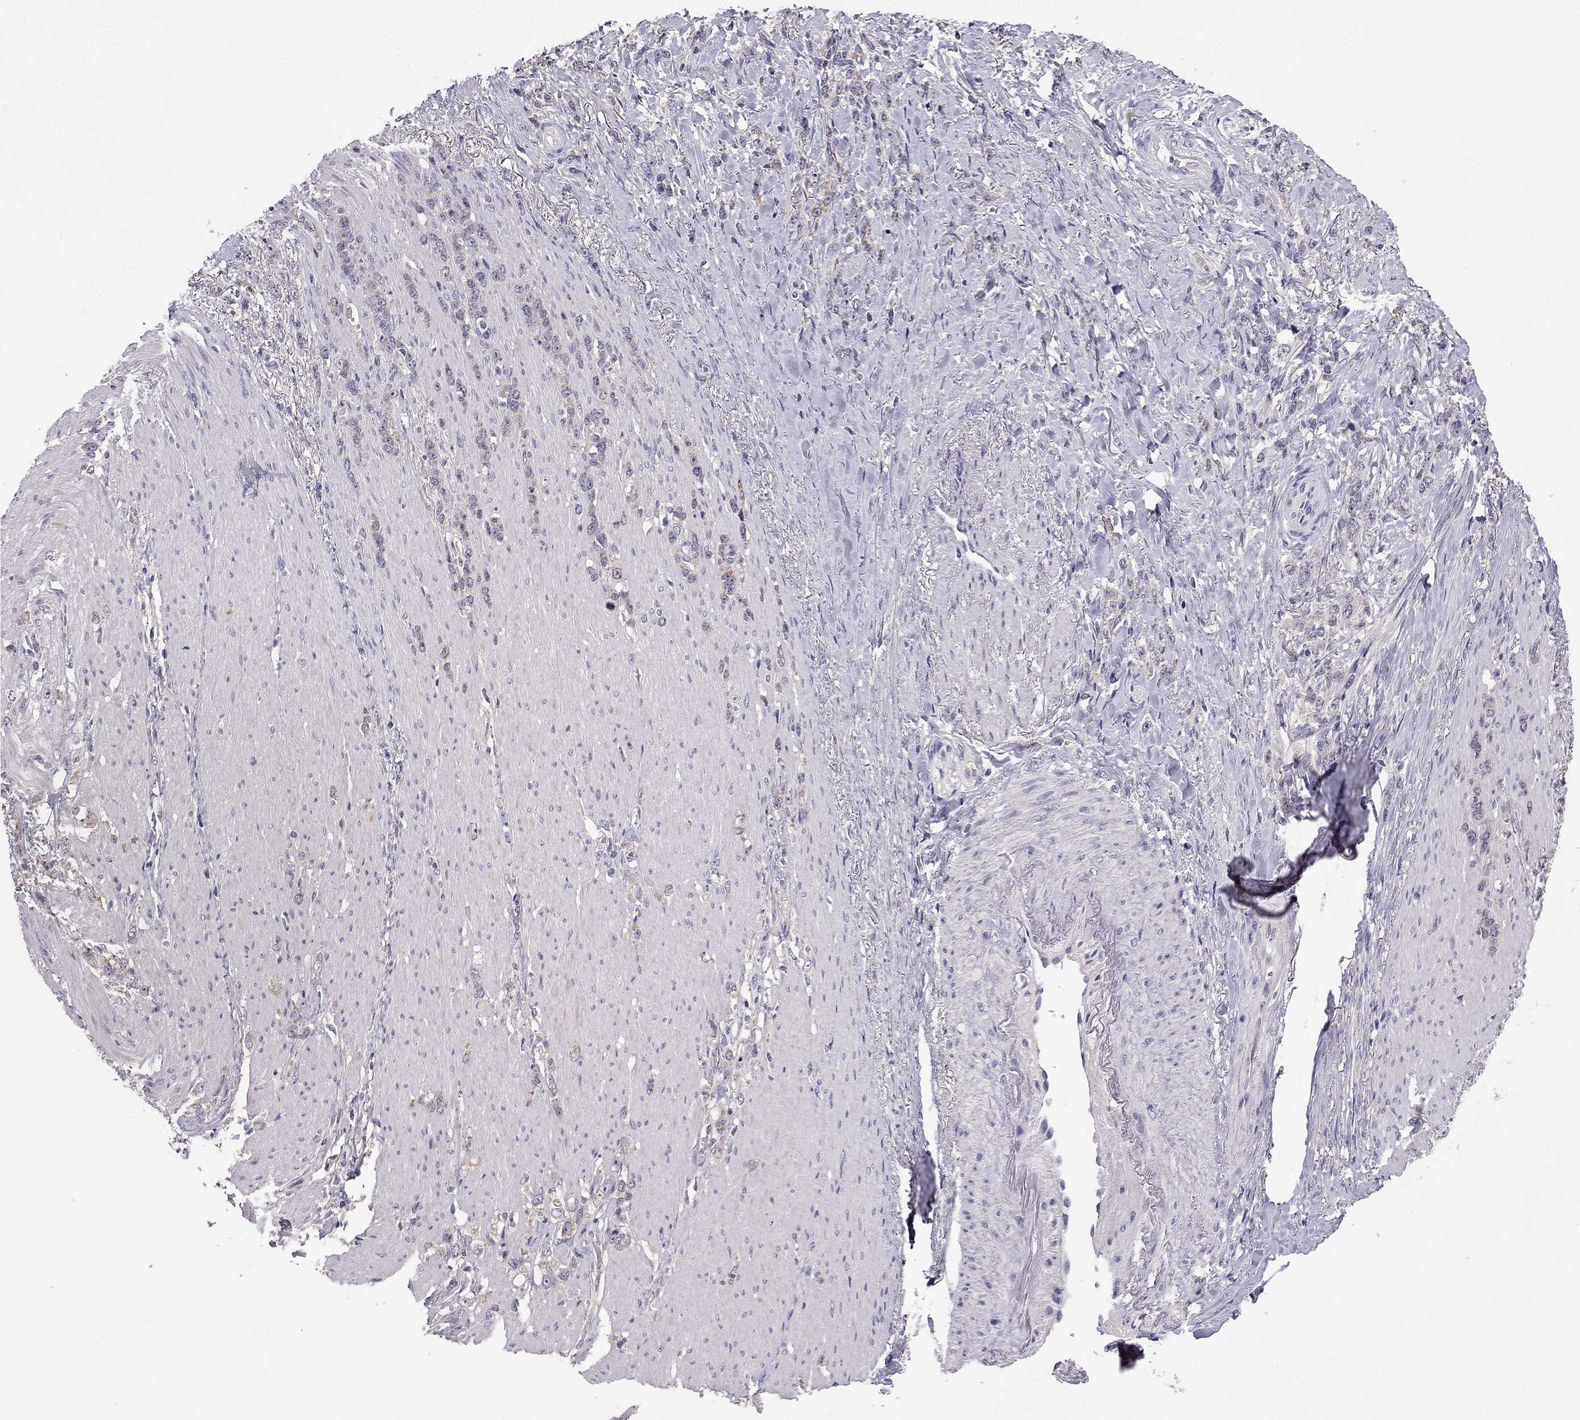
{"staining": {"intensity": "weak", "quantity": ">75%", "location": "cytoplasmic/membranous"}, "tissue": "stomach cancer", "cell_type": "Tumor cells", "image_type": "cancer", "snomed": [{"axis": "morphology", "description": "Adenocarcinoma, NOS"}, {"axis": "topography", "description": "Stomach, lower"}], "caption": "Stomach cancer (adenocarcinoma) tissue reveals weak cytoplasmic/membranous staining in about >75% of tumor cells, visualized by immunohistochemistry. The staining was performed using DAB, with brown indicating positive protein expression. Nuclei are stained blue with hematoxylin.", "gene": "SLC6A2", "patient": {"sex": "male", "age": 88}}